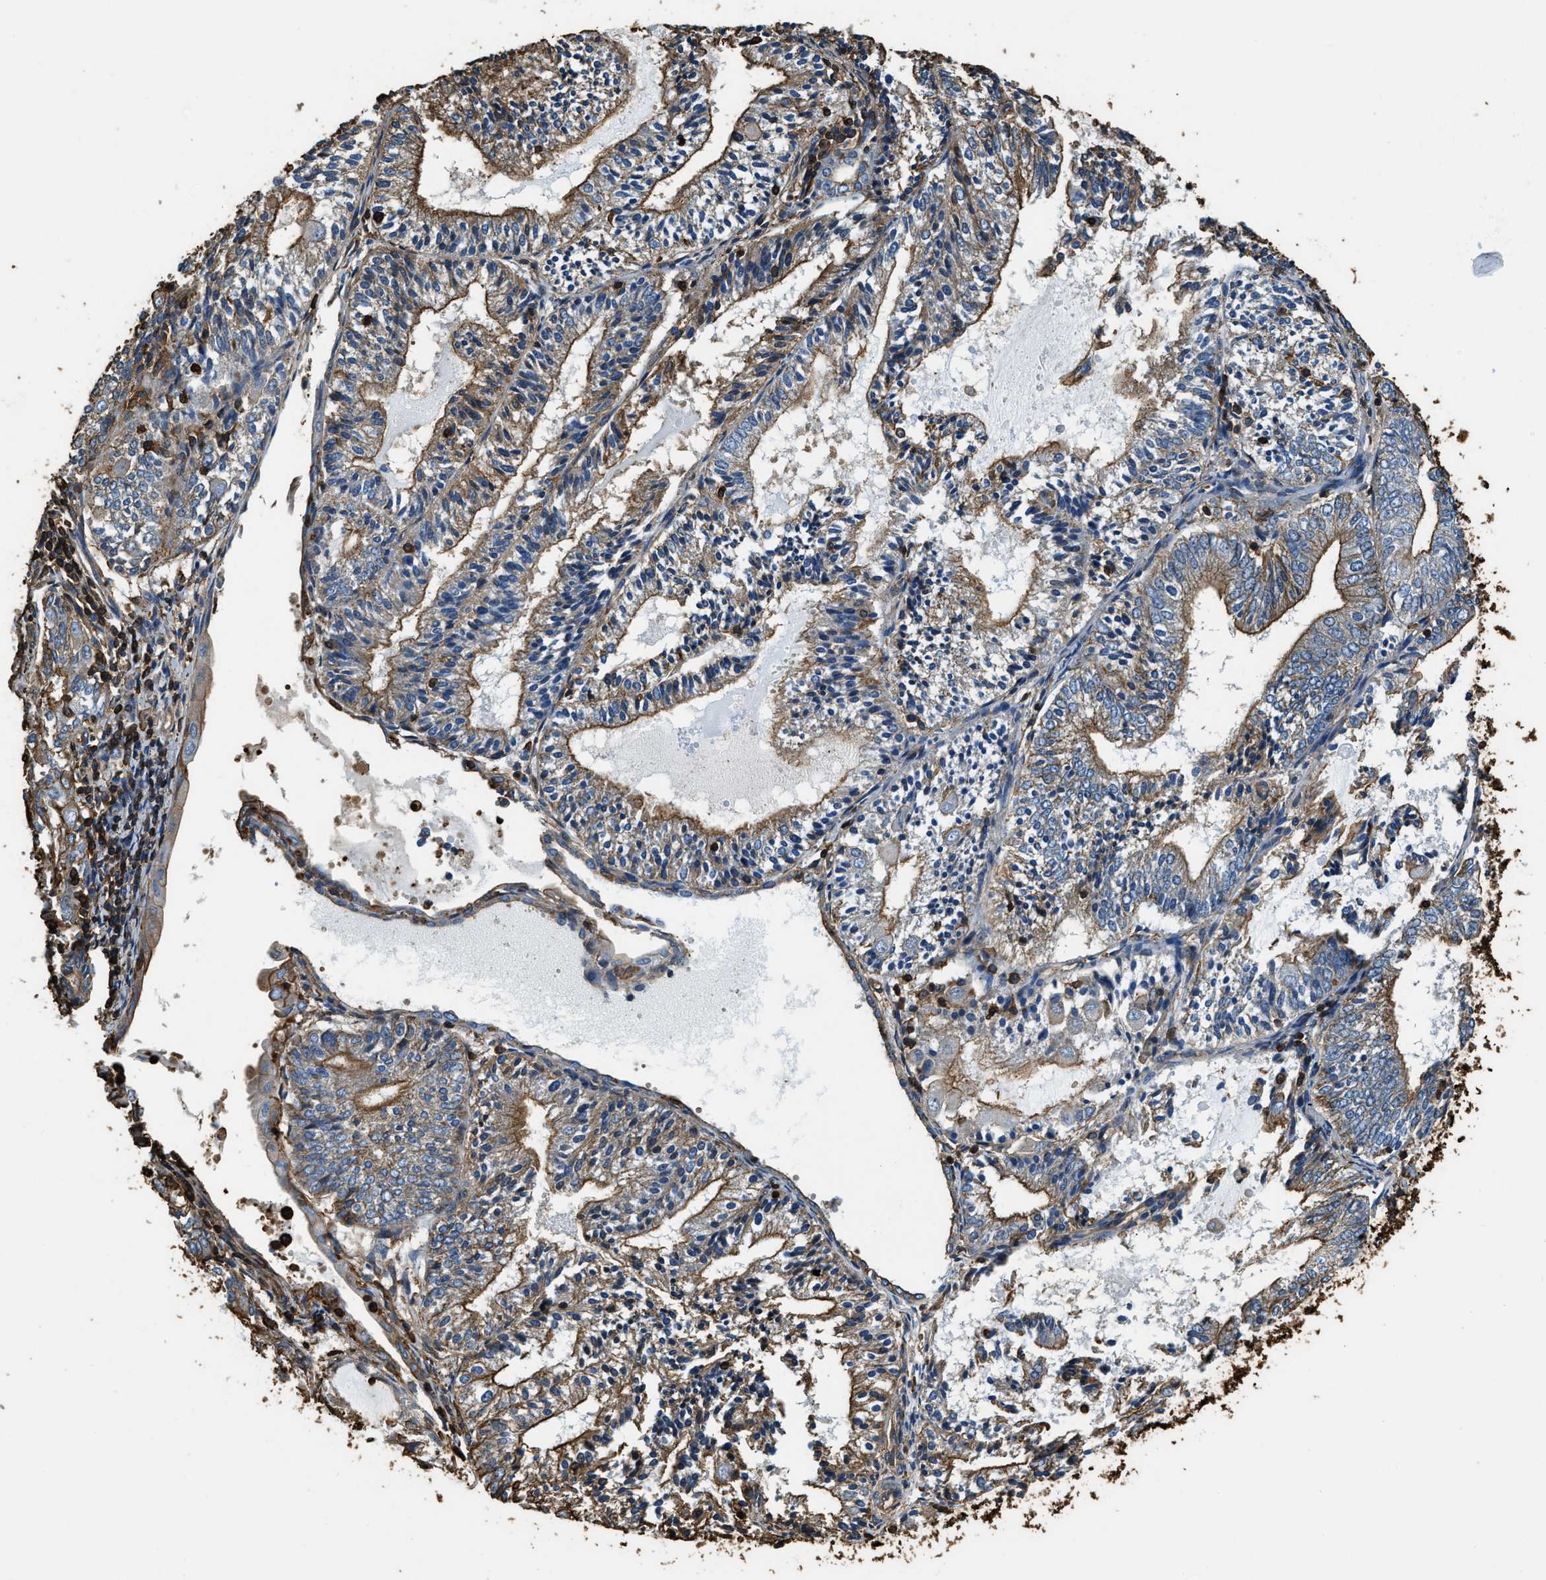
{"staining": {"intensity": "moderate", "quantity": ">75%", "location": "cytoplasmic/membranous"}, "tissue": "endometrial cancer", "cell_type": "Tumor cells", "image_type": "cancer", "snomed": [{"axis": "morphology", "description": "Adenocarcinoma, NOS"}, {"axis": "topography", "description": "Endometrium"}], "caption": "Protein staining of endometrial cancer (adenocarcinoma) tissue exhibits moderate cytoplasmic/membranous expression in about >75% of tumor cells.", "gene": "ACCS", "patient": {"sex": "female", "age": 81}}